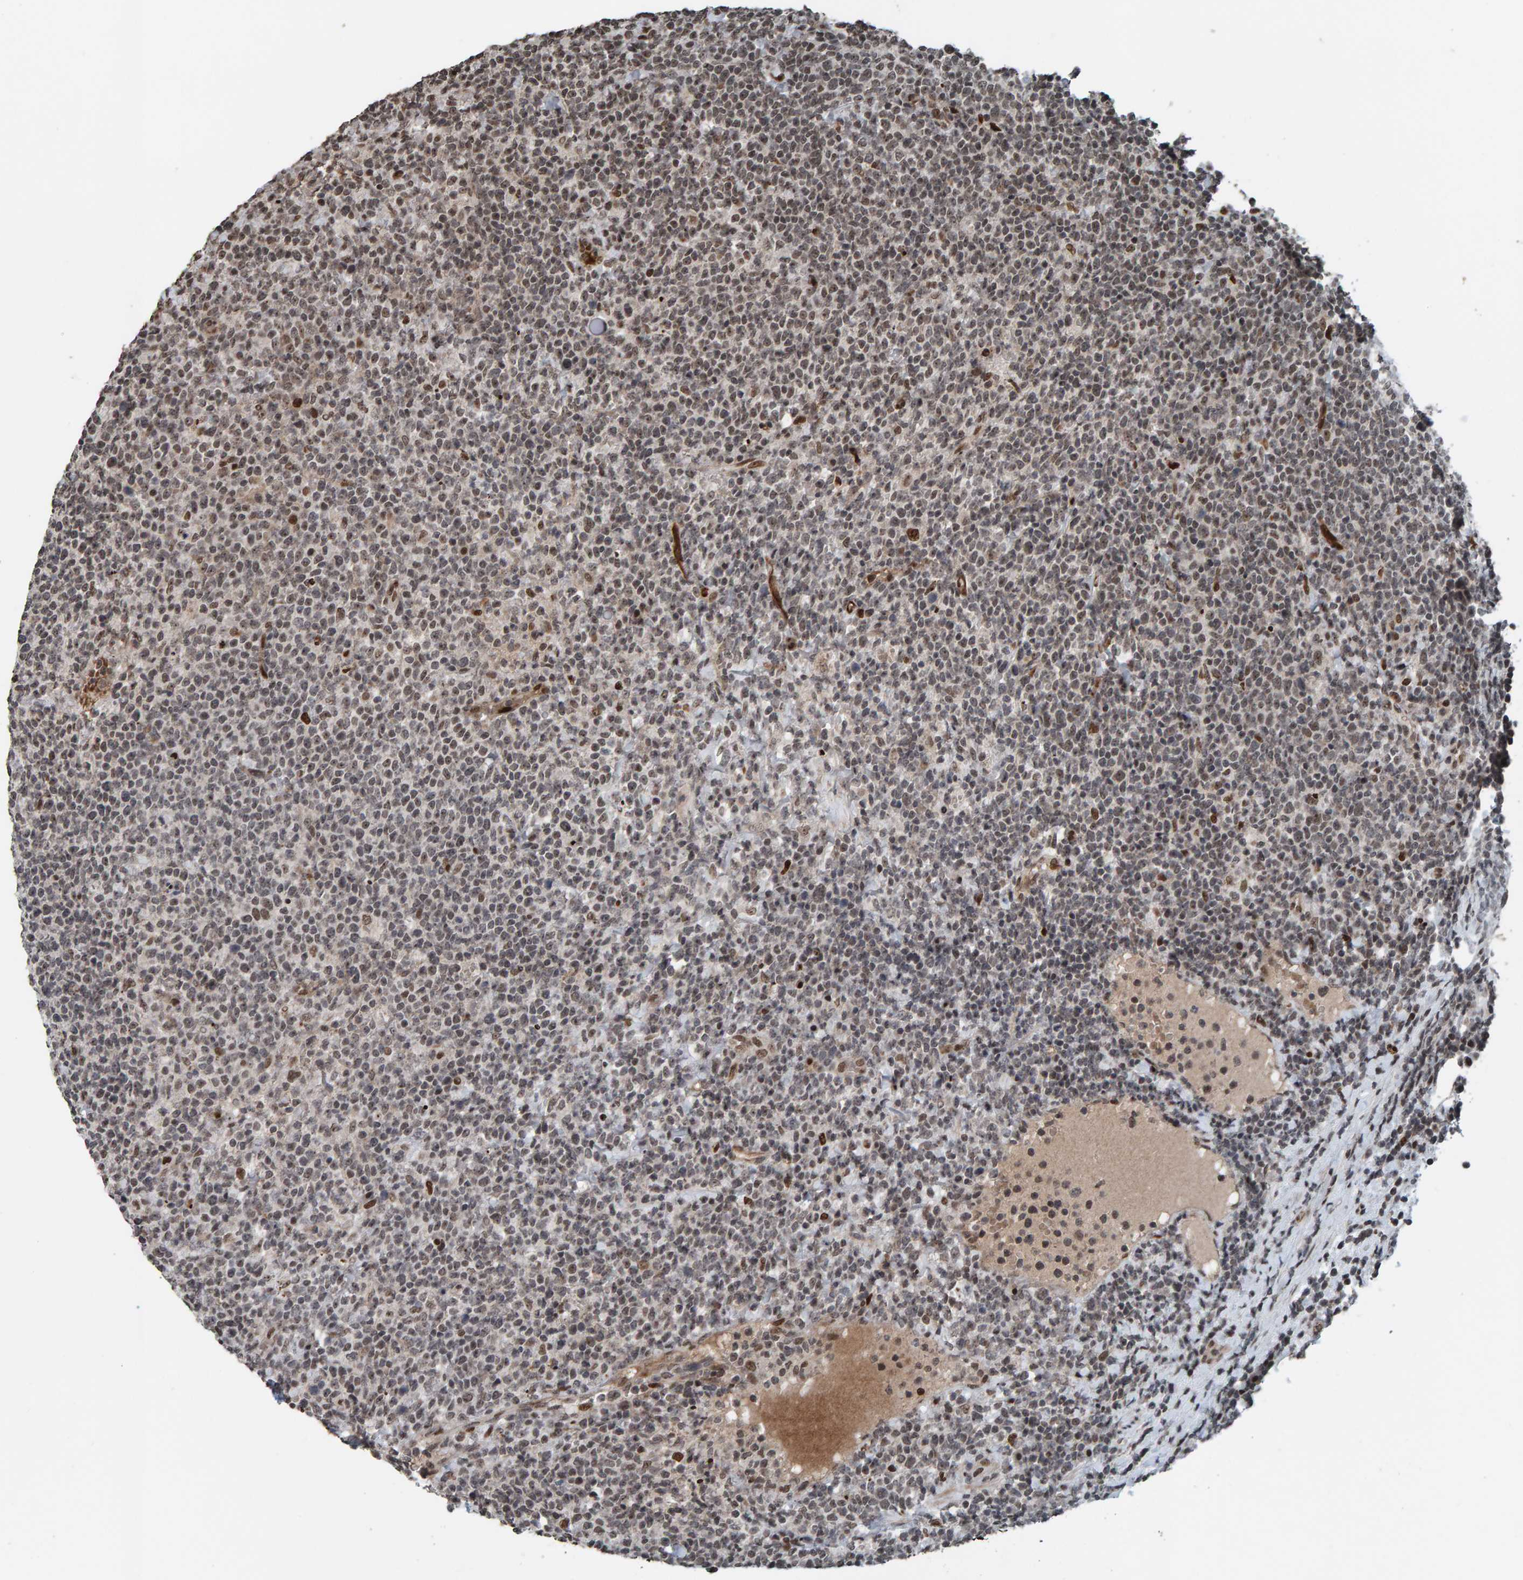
{"staining": {"intensity": "weak", "quantity": "25%-75%", "location": "nuclear"}, "tissue": "lymphoma", "cell_type": "Tumor cells", "image_type": "cancer", "snomed": [{"axis": "morphology", "description": "Malignant lymphoma, non-Hodgkin's type, High grade"}, {"axis": "topography", "description": "Lymph node"}], "caption": "Immunohistochemical staining of lymphoma displays weak nuclear protein expression in about 25%-75% of tumor cells. The staining was performed using DAB, with brown indicating positive protein expression. Nuclei are stained blue with hematoxylin.", "gene": "ZNF366", "patient": {"sex": "male", "age": 61}}